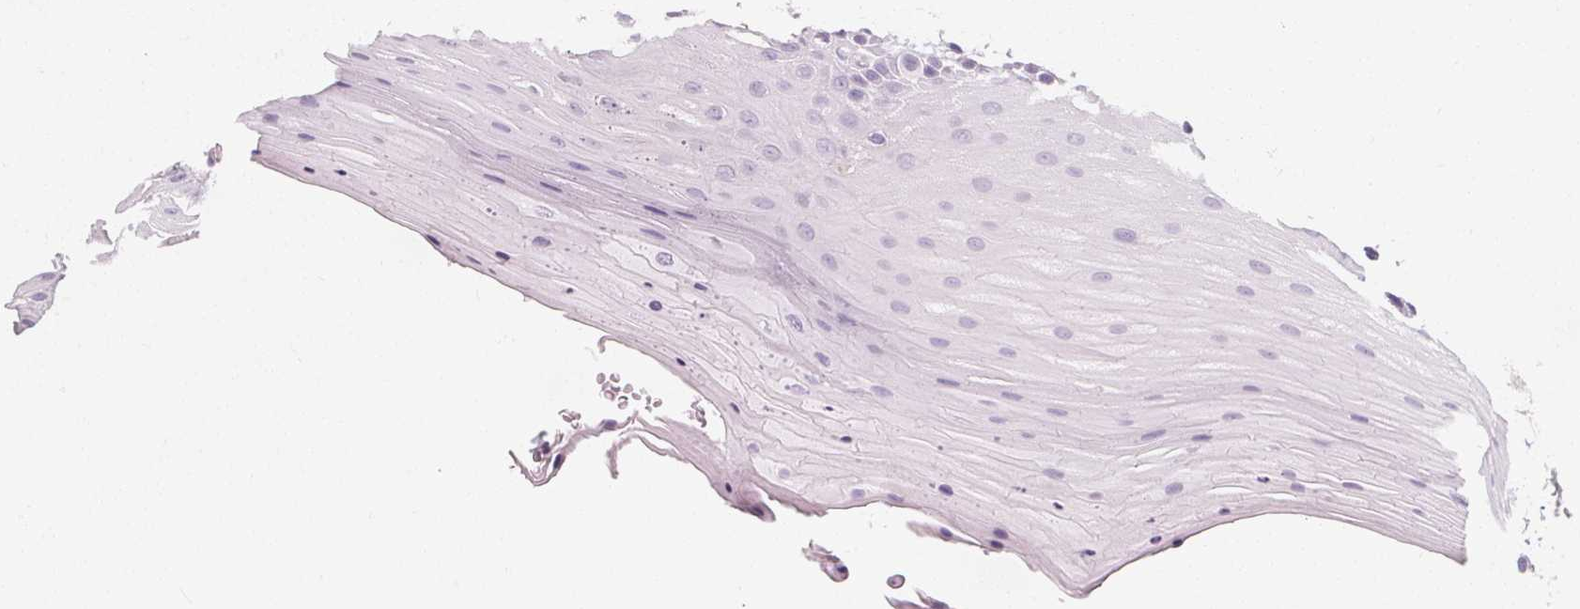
{"staining": {"intensity": "negative", "quantity": "none", "location": "none"}, "tissue": "oral mucosa", "cell_type": "Squamous epithelial cells", "image_type": "normal", "snomed": [{"axis": "morphology", "description": "Normal tissue, NOS"}, {"axis": "morphology", "description": "Squamous cell carcinoma, NOS"}, {"axis": "topography", "description": "Oral tissue"}, {"axis": "topography", "description": "Tounge, NOS"}, {"axis": "topography", "description": "Head-Neck"}], "caption": "DAB (3,3'-diaminobenzidine) immunohistochemical staining of benign oral mucosa reveals no significant expression in squamous epithelial cells.", "gene": "UGP2", "patient": {"sex": "male", "age": 62}}